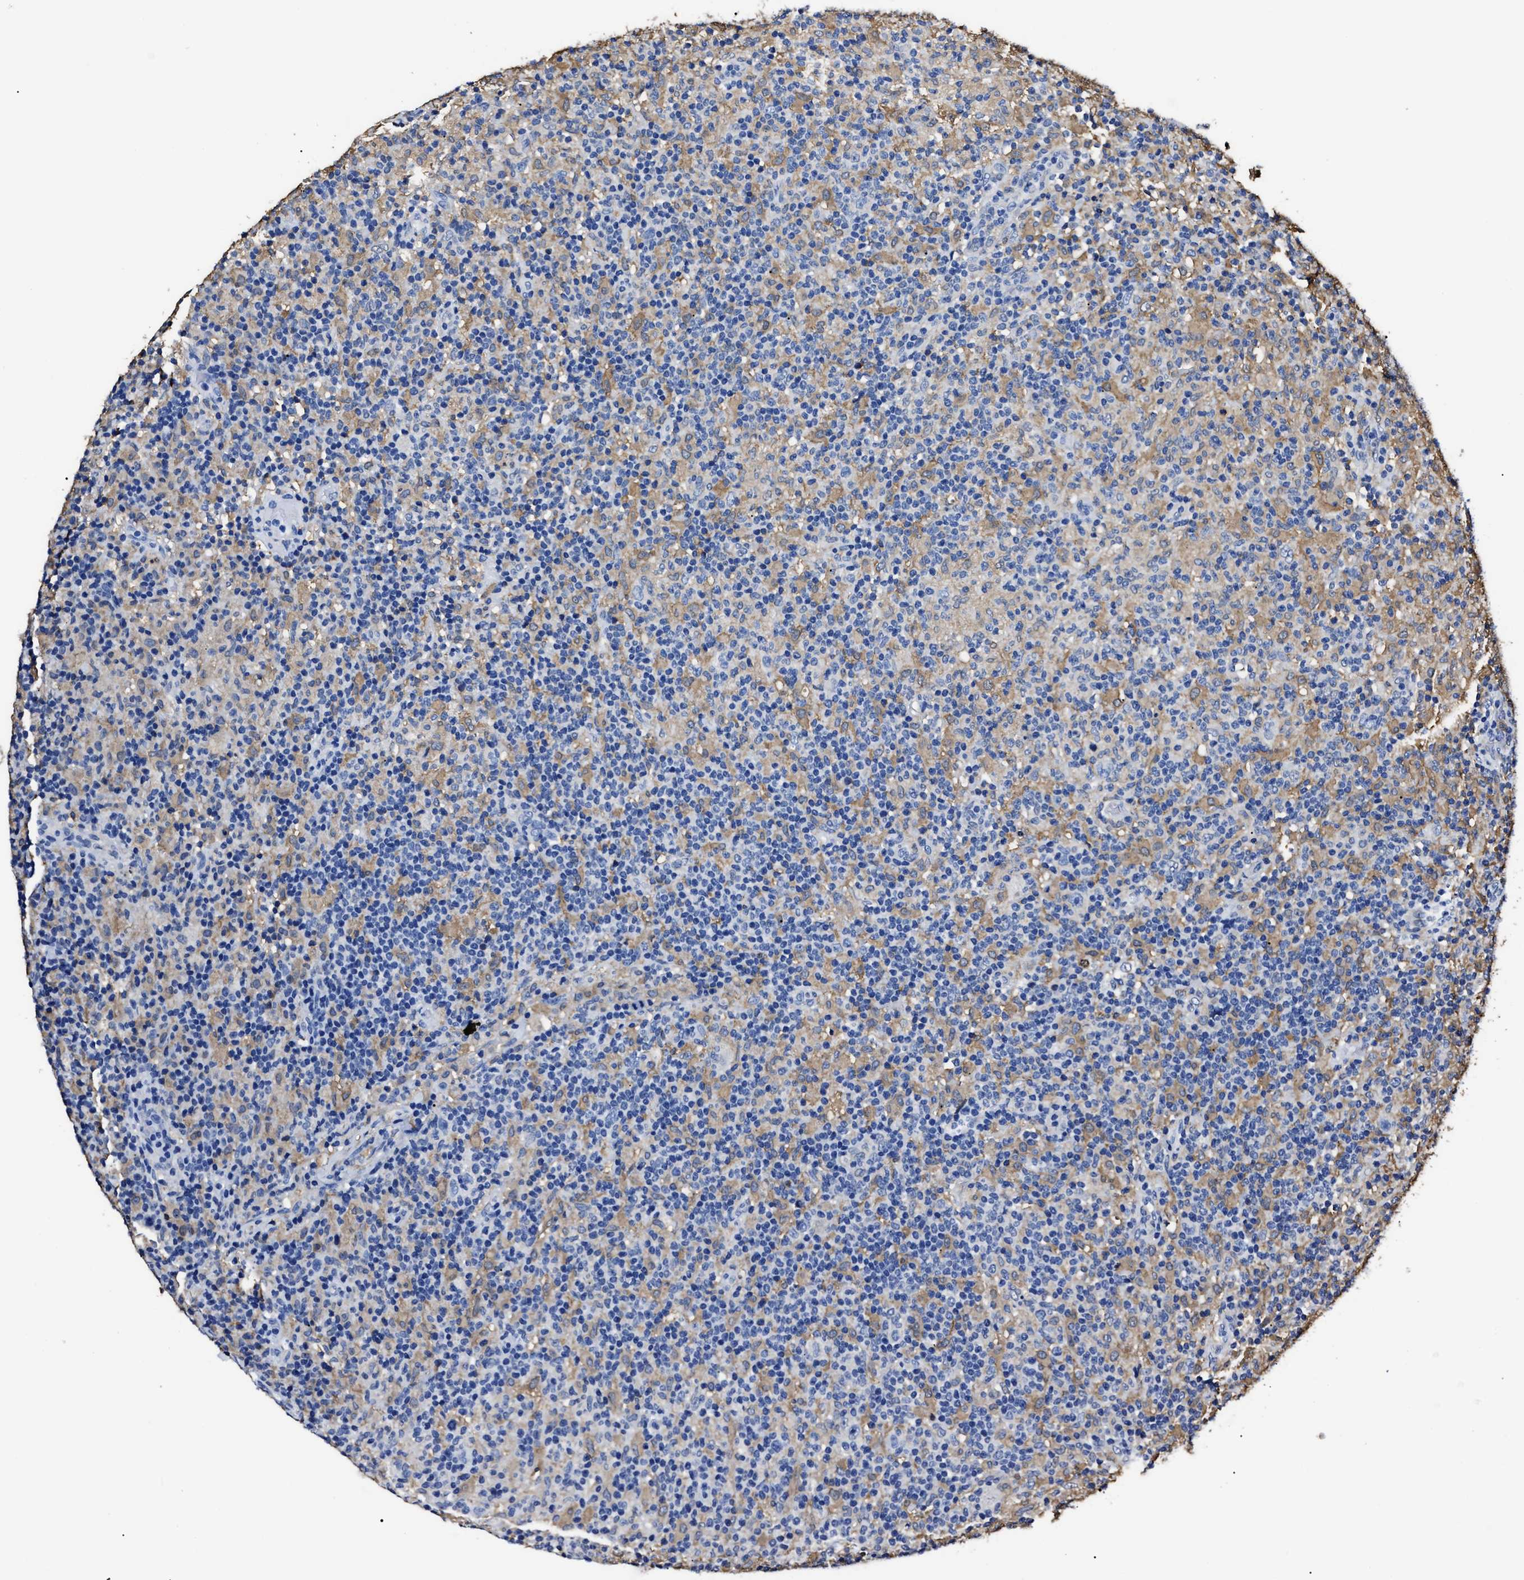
{"staining": {"intensity": "negative", "quantity": "none", "location": "none"}, "tissue": "lymphoma", "cell_type": "Tumor cells", "image_type": "cancer", "snomed": [{"axis": "morphology", "description": "Hodgkin's disease, NOS"}, {"axis": "topography", "description": "Lymph node"}], "caption": "The immunohistochemistry micrograph has no significant positivity in tumor cells of lymphoma tissue.", "gene": "ALDH1A1", "patient": {"sex": "male", "age": 70}}